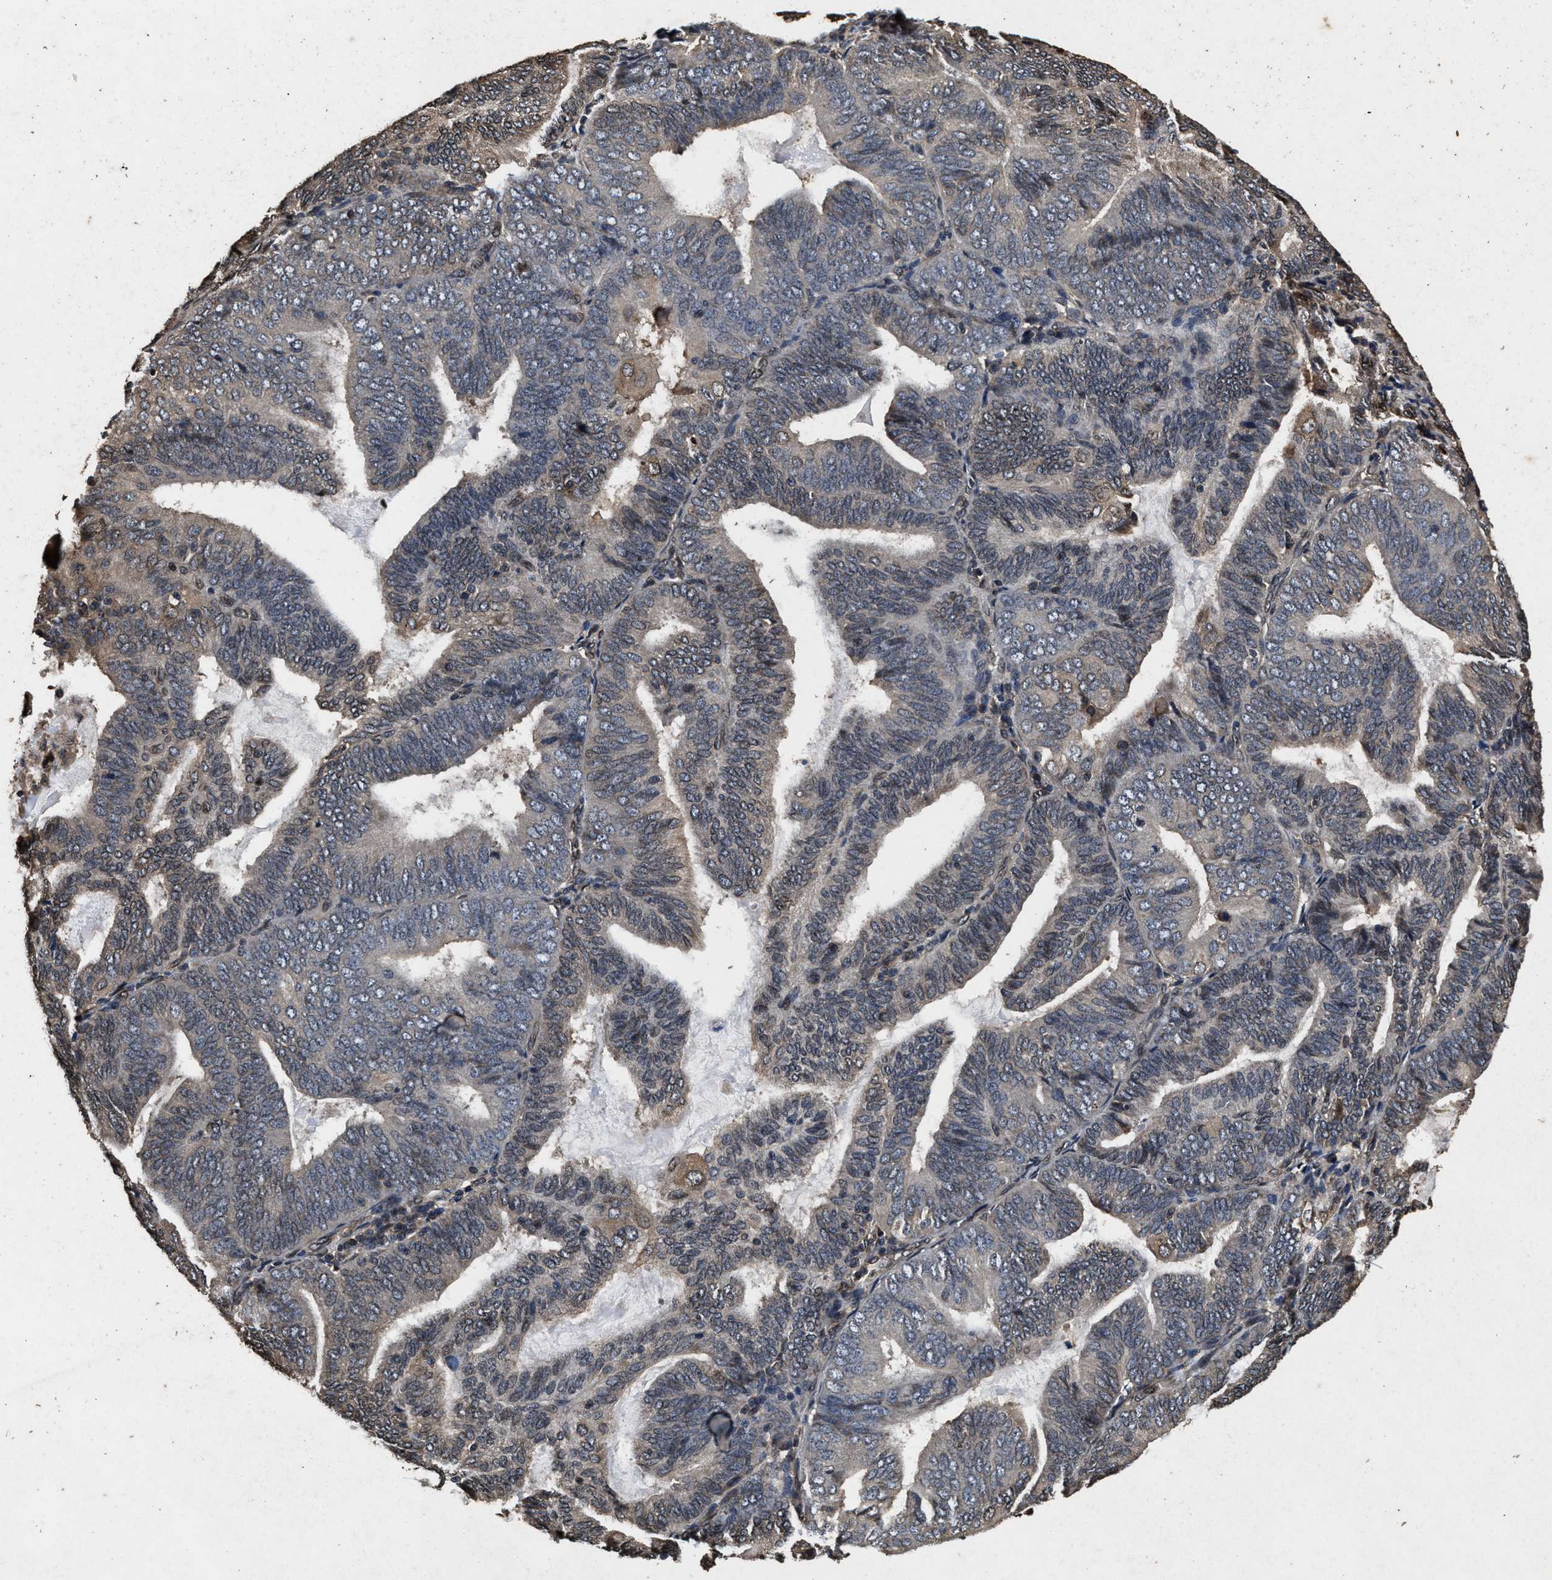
{"staining": {"intensity": "weak", "quantity": "<25%", "location": "cytoplasmic/membranous"}, "tissue": "endometrial cancer", "cell_type": "Tumor cells", "image_type": "cancer", "snomed": [{"axis": "morphology", "description": "Adenocarcinoma, NOS"}, {"axis": "topography", "description": "Endometrium"}], "caption": "This is an immunohistochemistry histopathology image of endometrial cancer (adenocarcinoma). There is no positivity in tumor cells.", "gene": "ACCS", "patient": {"sex": "female", "age": 81}}